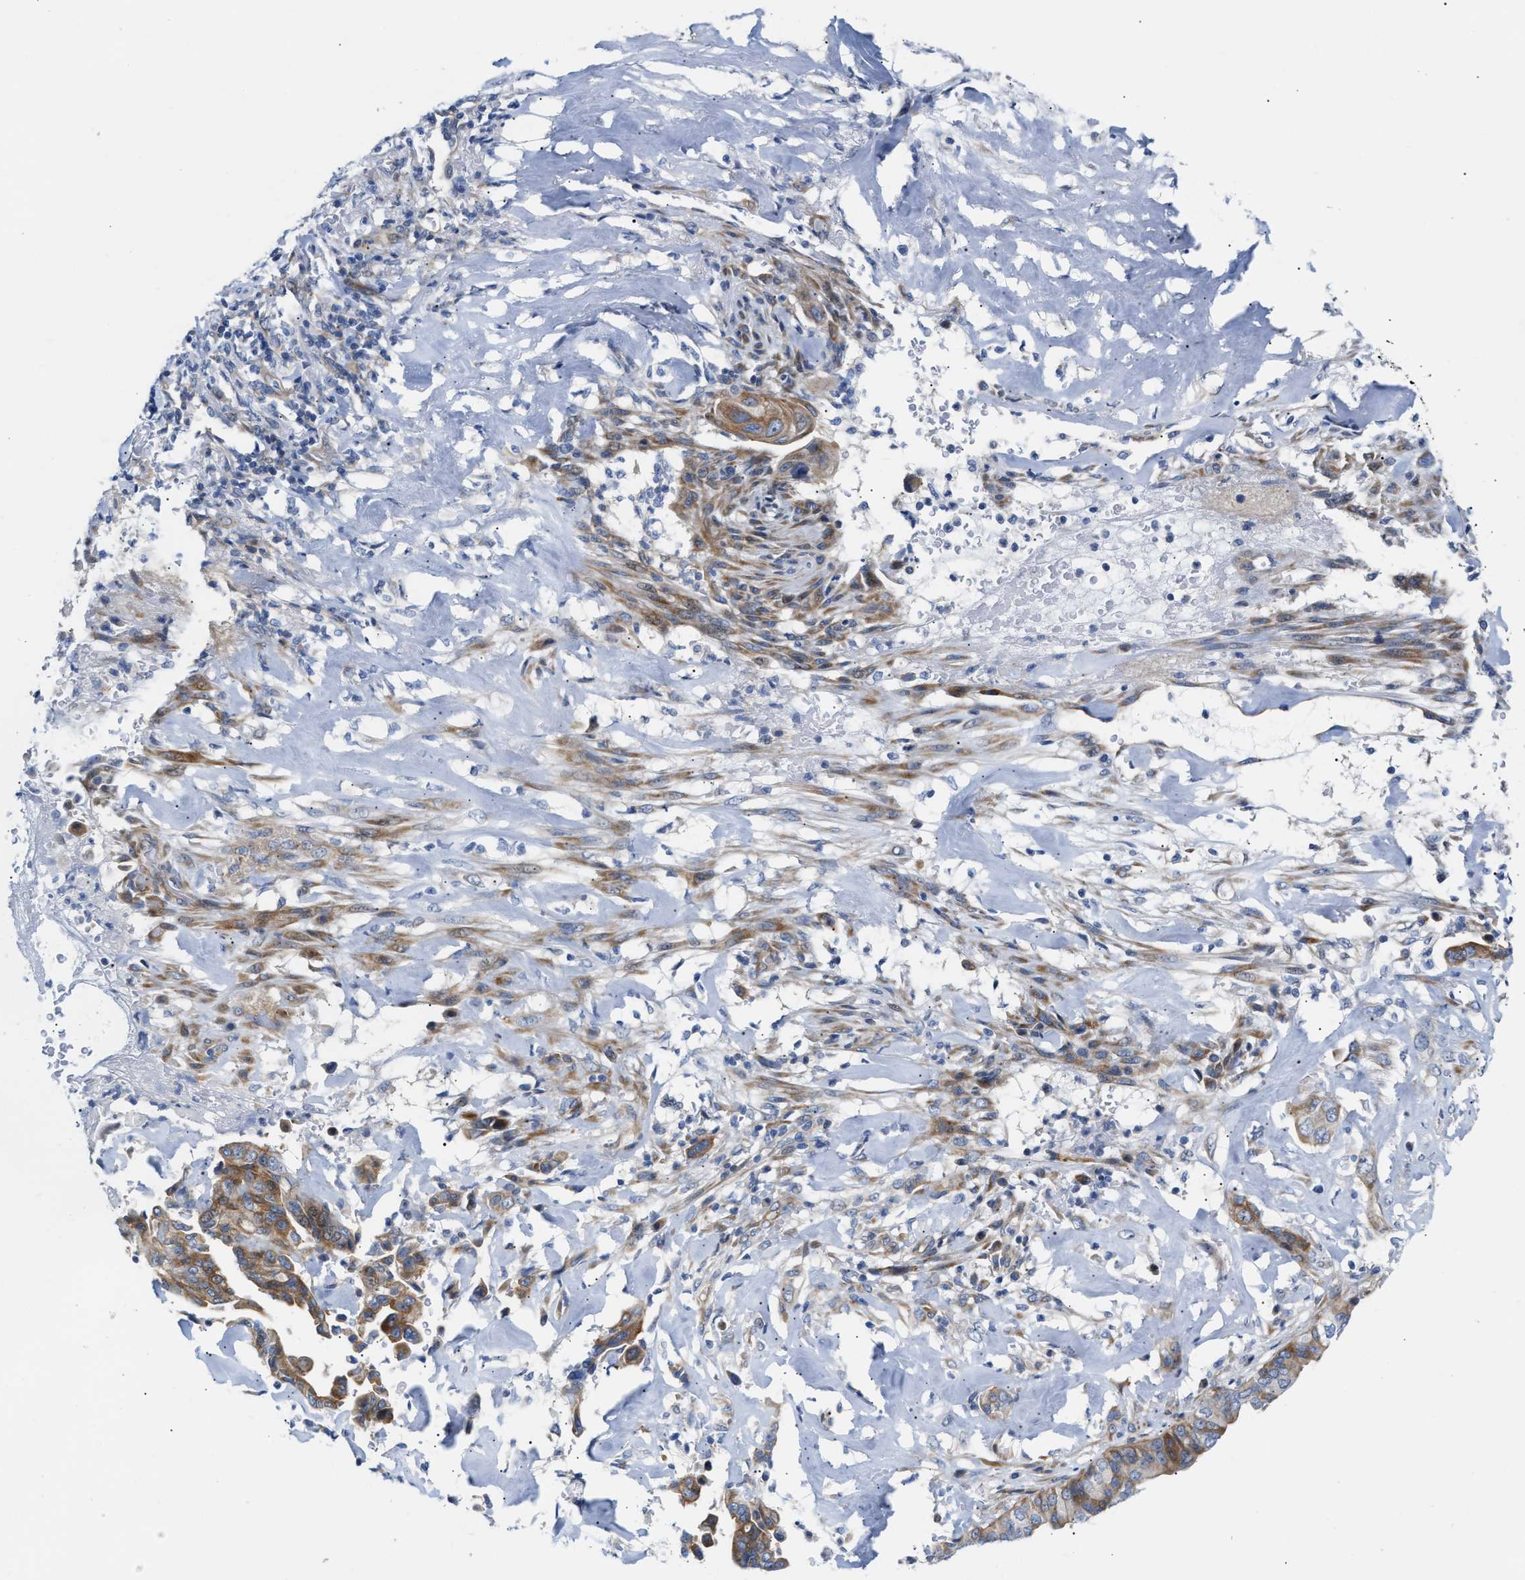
{"staining": {"intensity": "moderate", "quantity": "25%-75%", "location": "cytoplasmic/membranous"}, "tissue": "liver cancer", "cell_type": "Tumor cells", "image_type": "cancer", "snomed": [{"axis": "morphology", "description": "Cholangiocarcinoma"}, {"axis": "topography", "description": "Liver"}], "caption": "A brown stain shows moderate cytoplasmic/membranous positivity of a protein in human cholangiocarcinoma (liver) tumor cells. The staining was performed using DAB (3,3'-diaminobenzidine) to visualize the protein expression in brown, while the nuclei were stained in blue with hematoxylin (Magnification: 20x).", "gene": "FHL1", "patient": {"sex": "female", "age": 67}}